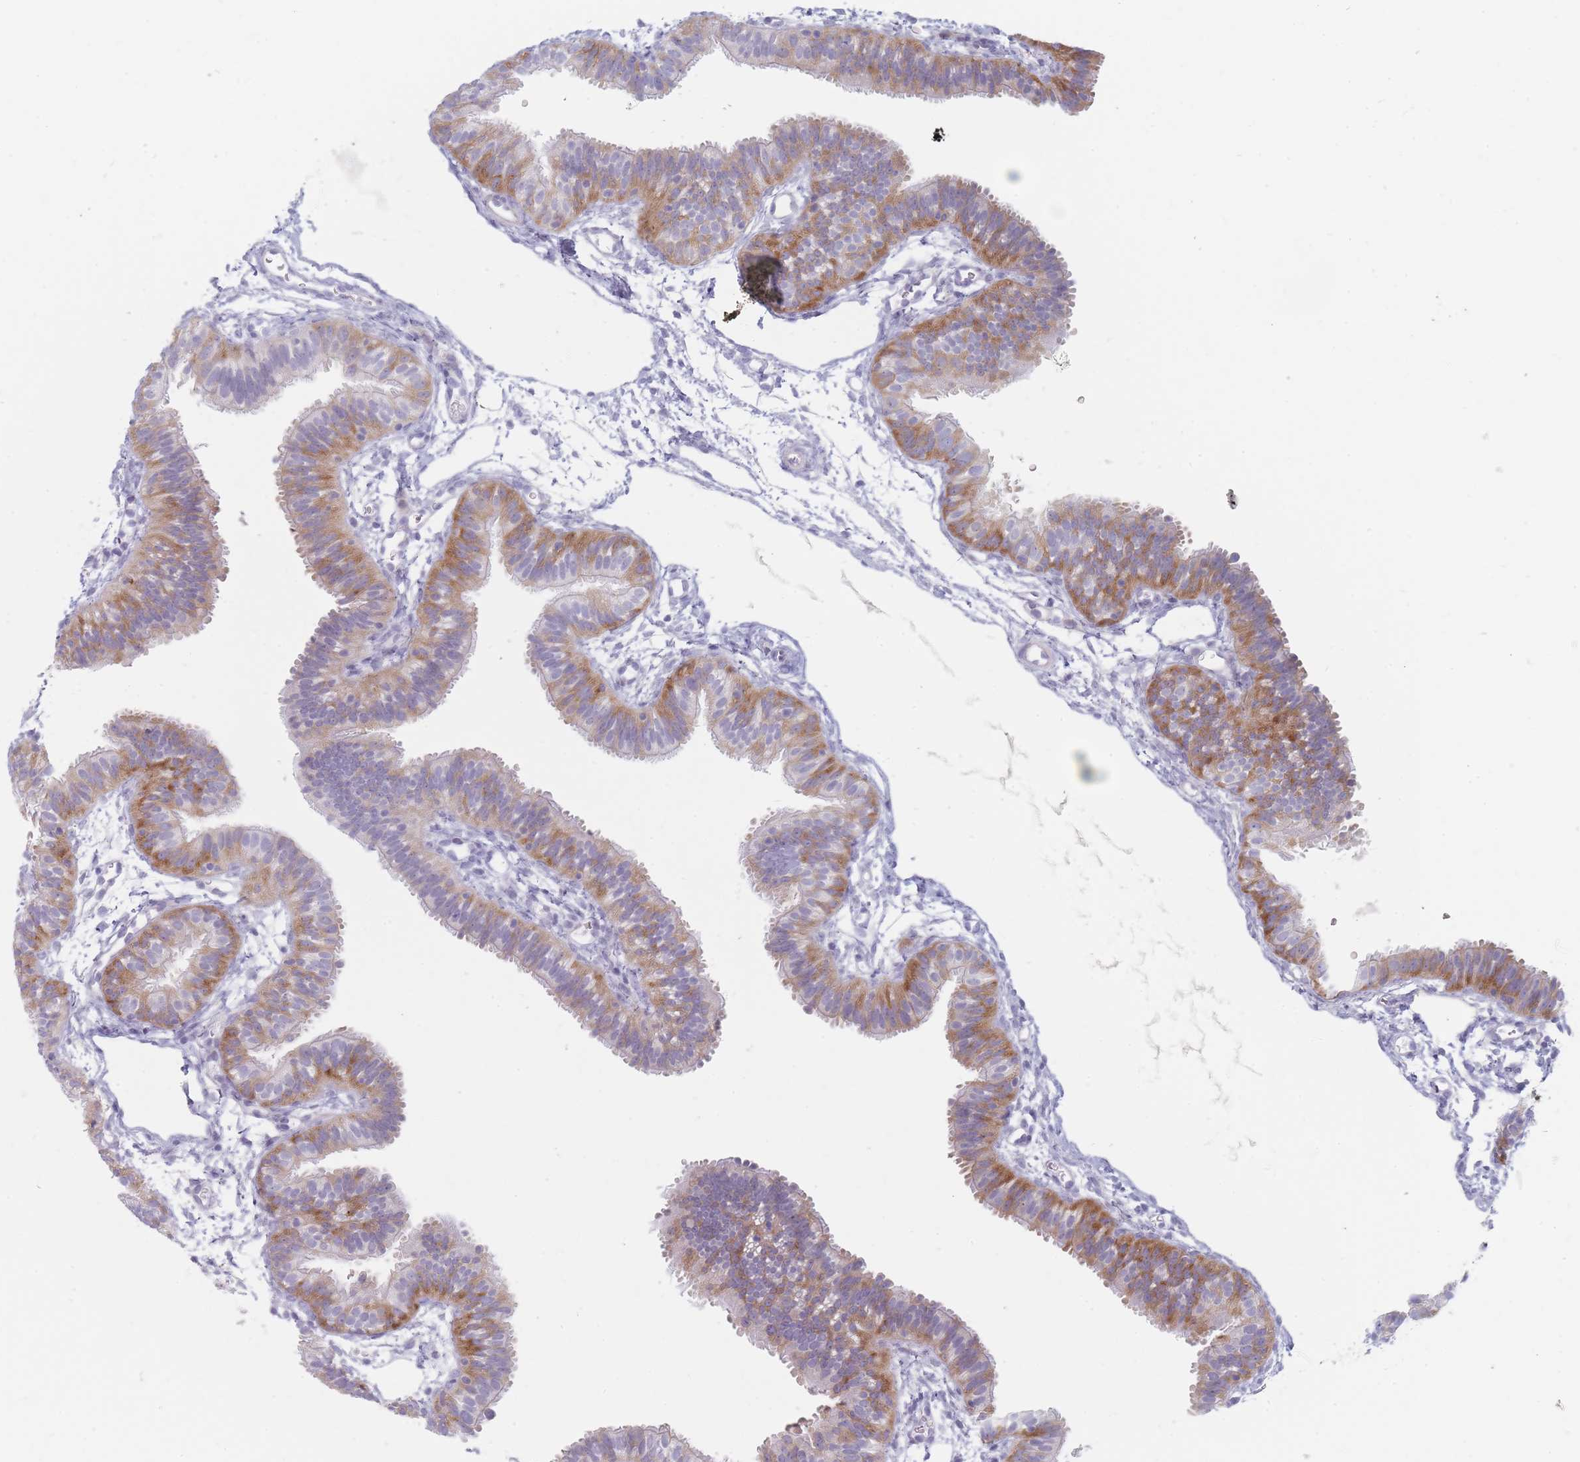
{"staining": {"intensity": "moderate", "quantity": "25%-75%", "location": "cytoplasmic/membranous"}, "tissue": "fallopian tube", "cell_type": "Glandular cells", "image_type": "normal", "snomed": [{"axis": "morphology", "description": "Normal tissue, NOS"}, {"axis": "topography", "description": "Fallopian tube"}], "caption": "Normal fallopian tube exhibits moderate cytoplasmic/membranous positivity in about 25%-75% of glandular cells, visualized by immunohistochemistry. The protein of interest is shown in brown color, while the nuclei are stained blue.", "gene": "SPATS1", "patient": {"sex": "female", "age": 35}}